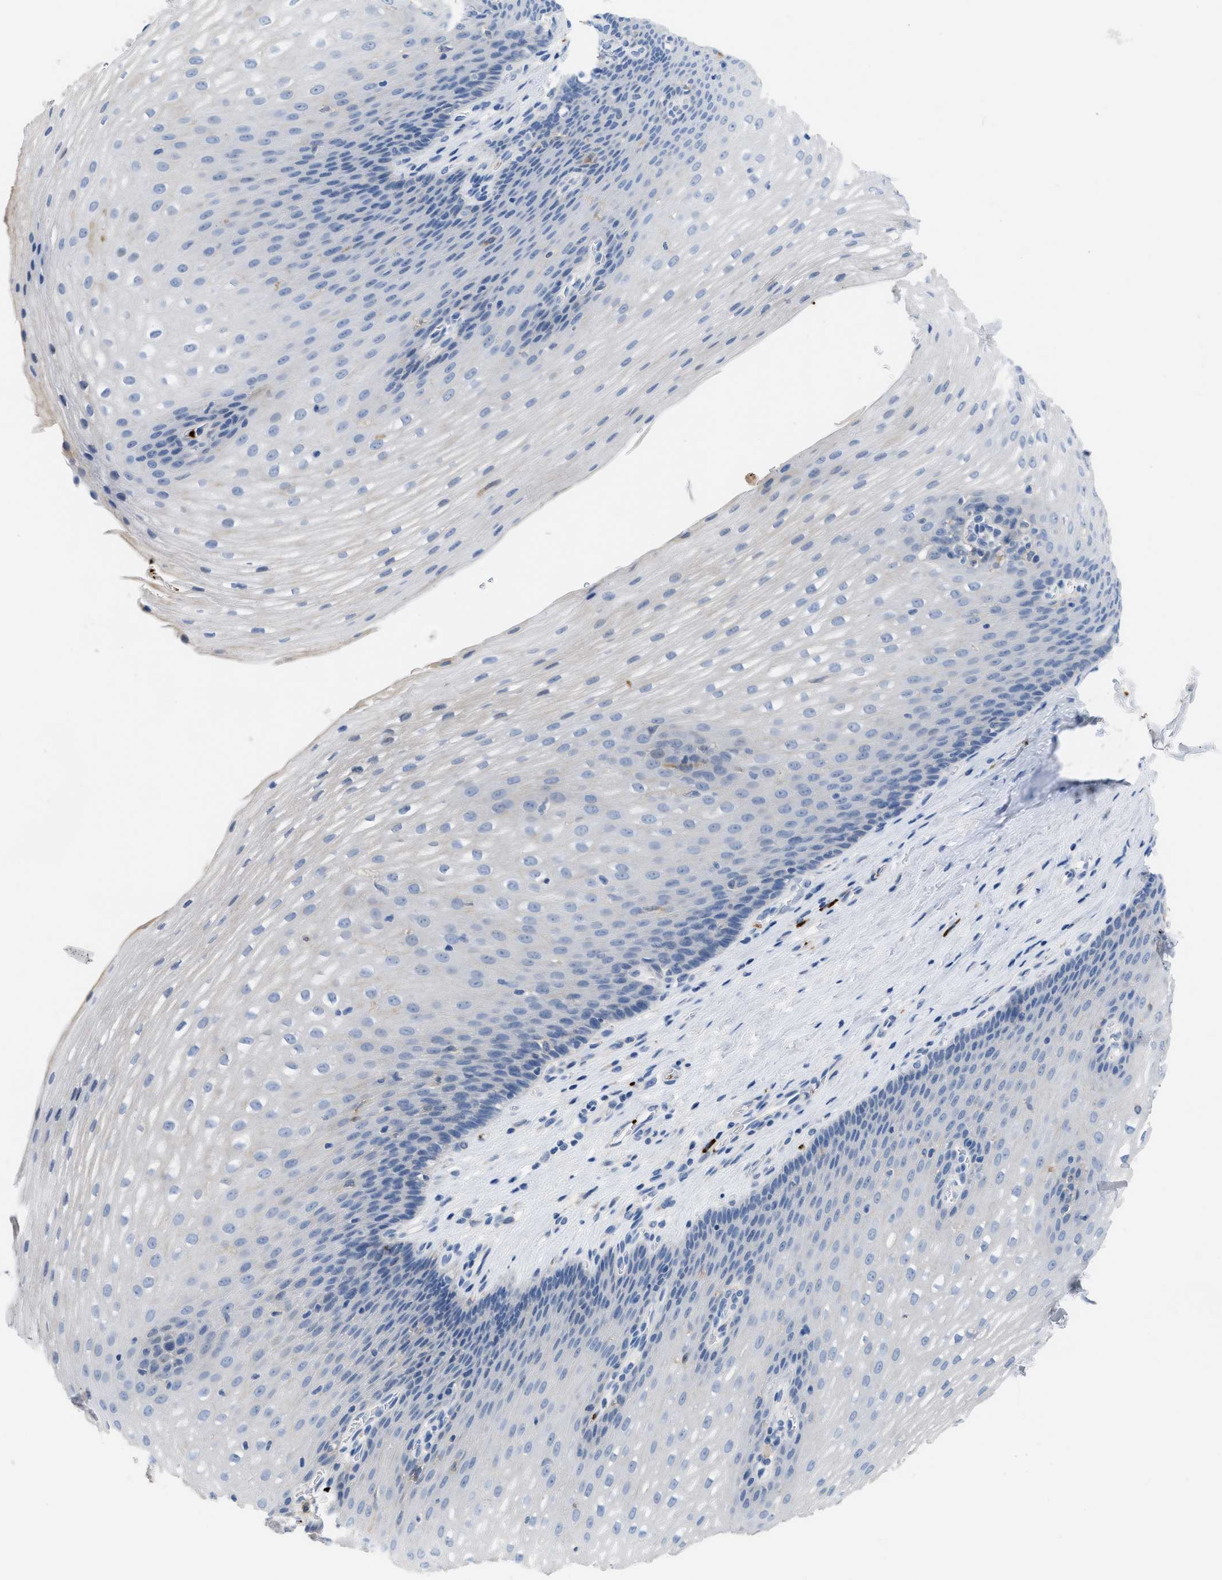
{"staining": {"intensity": "negative", "quantity": "none", "location": "none"}, "tissue": "esophagus", "cell_type": "Squamous epithelial cells", "image_type": "normal", "snomed": [{"axis": "morphology", "description": "Normal tissue, NOS"}, {"axis": "topography", "description": "Esophagus"}], "caption": "High power microscopy image of an immunohistochemistry (IHC) photomicrograph of benign esophagus, revealing no significant staining in squamous epithelial cells. (DAB (3,3'-diaminobenzidine) IHC, high magnification).", "gene": "FGF18", "patient": {"sex": "male", "age": 48}}